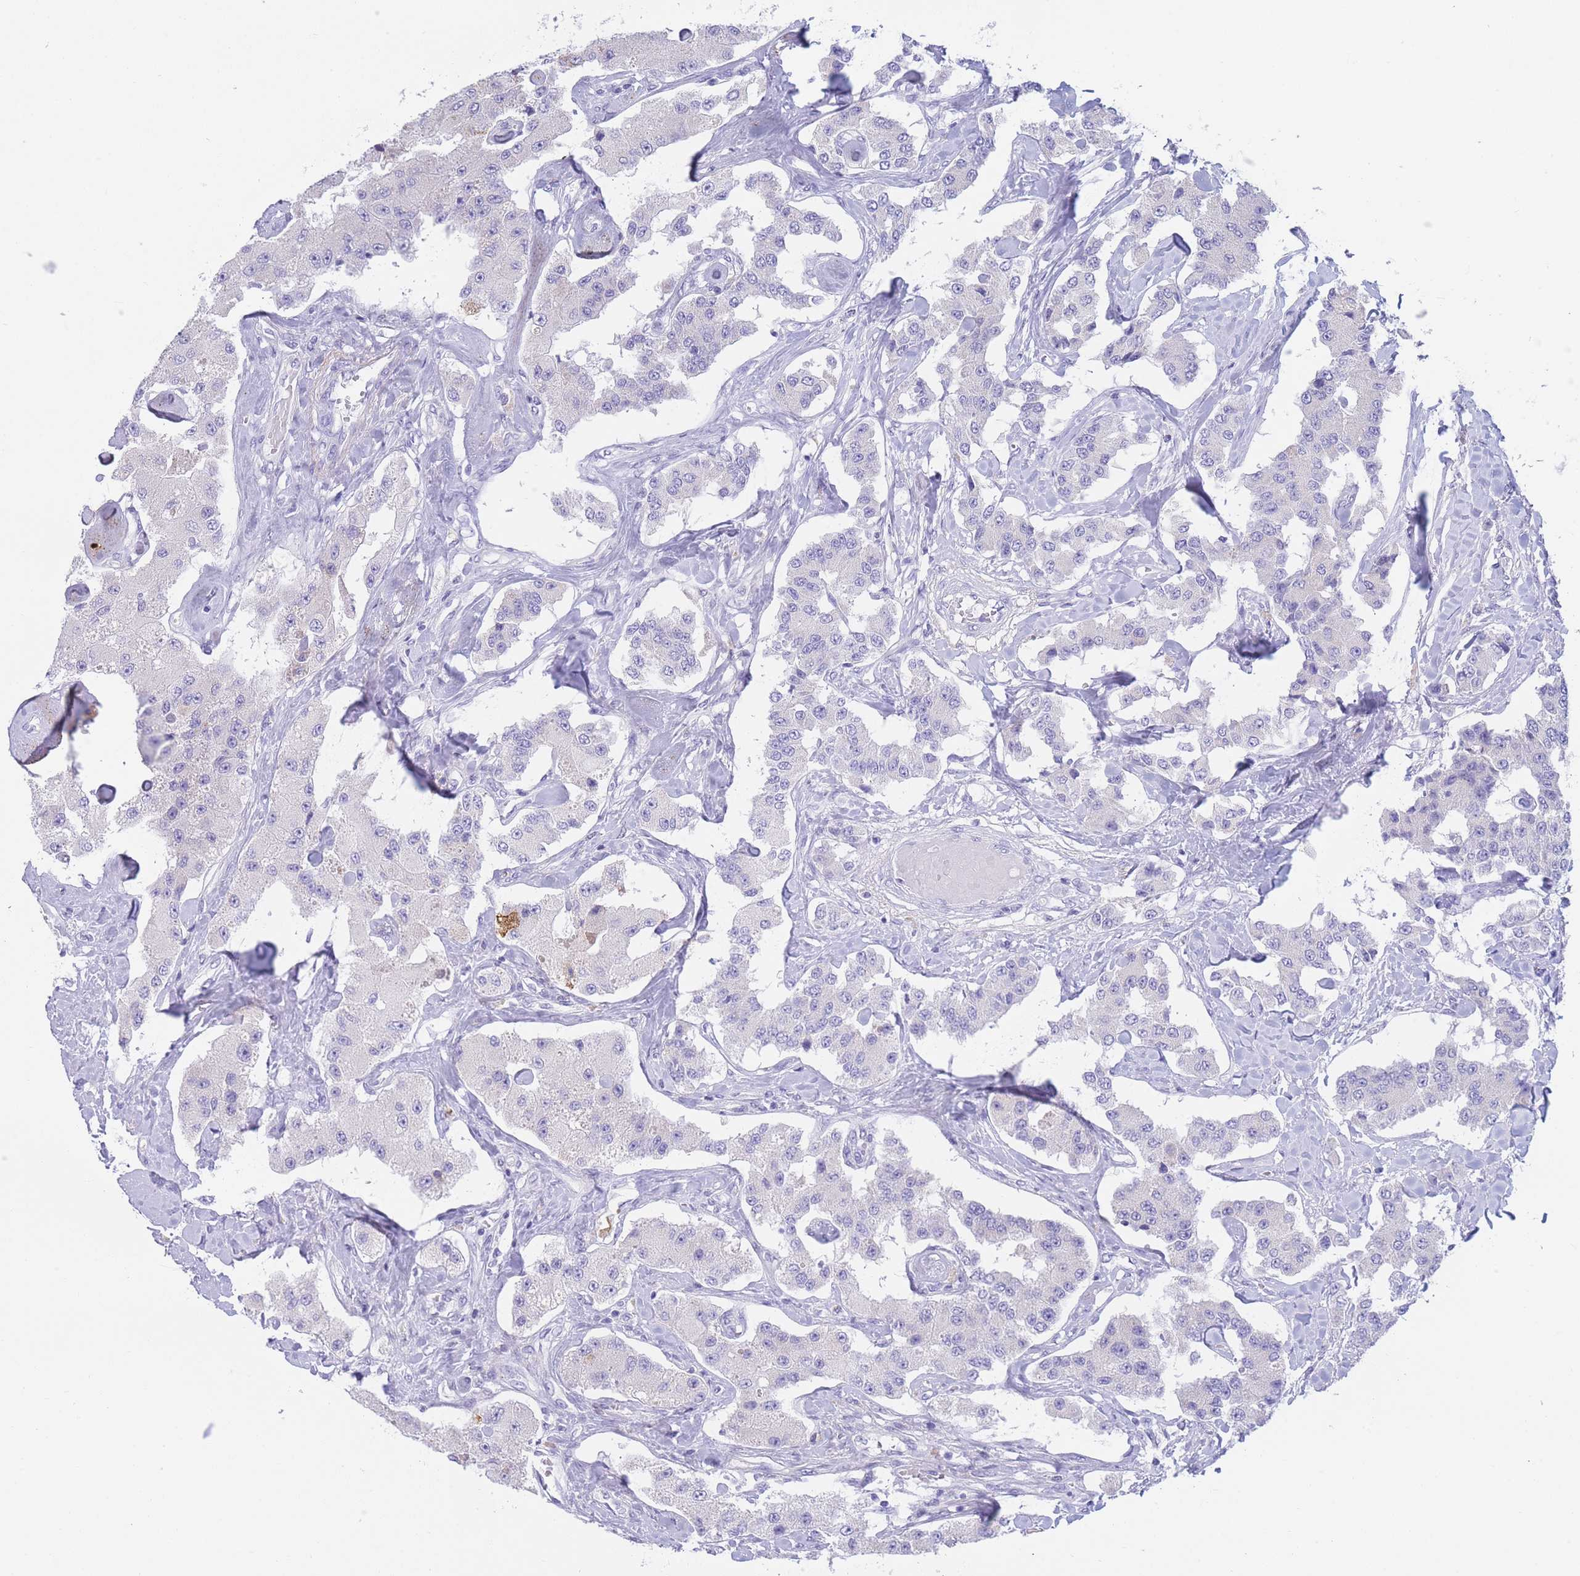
{"staining": {"intensity": "negative", "quantity": "none", "location": "none"}, "tissue": "carcinoid", "cell_type": "Tumor cells", "image_type": "cancer", "snomed": [{"axis": "morphology", "description": "Carcinoid, malignant, NOS"}, {"axis": "topography", "description": "Pancreas"}], "caption": "IHC histopathology image of neoplastic tissue: carcinoid (malignant) stained with DAB shows no significant protein positivity in tumor cells. Nuclei are stained in blue.", "gene": "PCDHB3", "patient": {"sex": "male", "age": 41}}